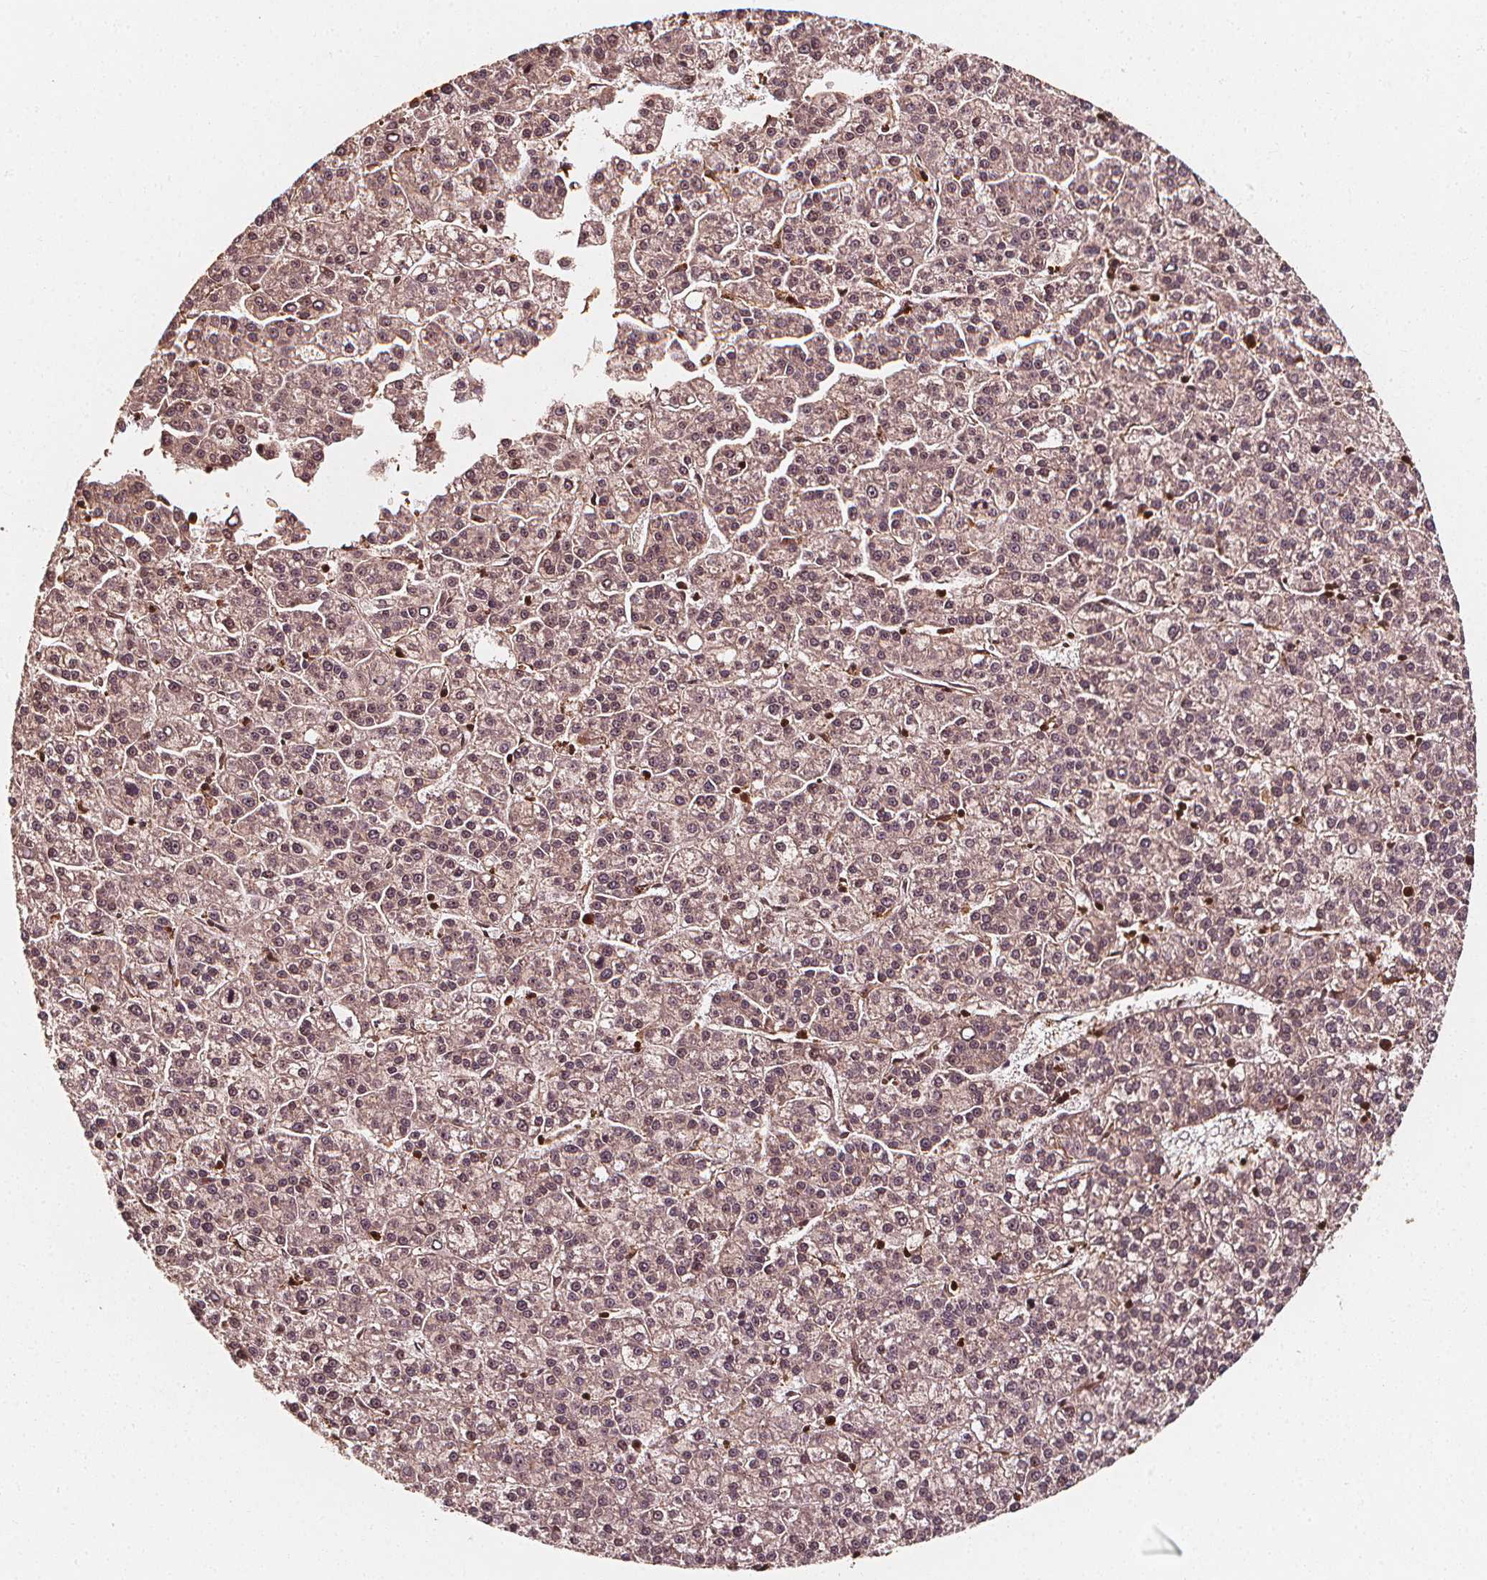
{"staining": {"intensity": "negative", "quantity": "none", "location": "none"}, "tissue": "liver cancer", "cell_type": "Tumor cells", "image_type": "cancer", "snomed": [{"axis": "morphology", "description": "Carcinoma, Hepatocellular, NOS"}, {"axis": "topography", "description": "Liver"}], "caption": "IHC image of liver hepatocellular carcinoma stained for a protein (brown), which shows no staining in tumor cells.", "gene": "EXOSC9", "patient": {"sex": "female", "age": 58}}